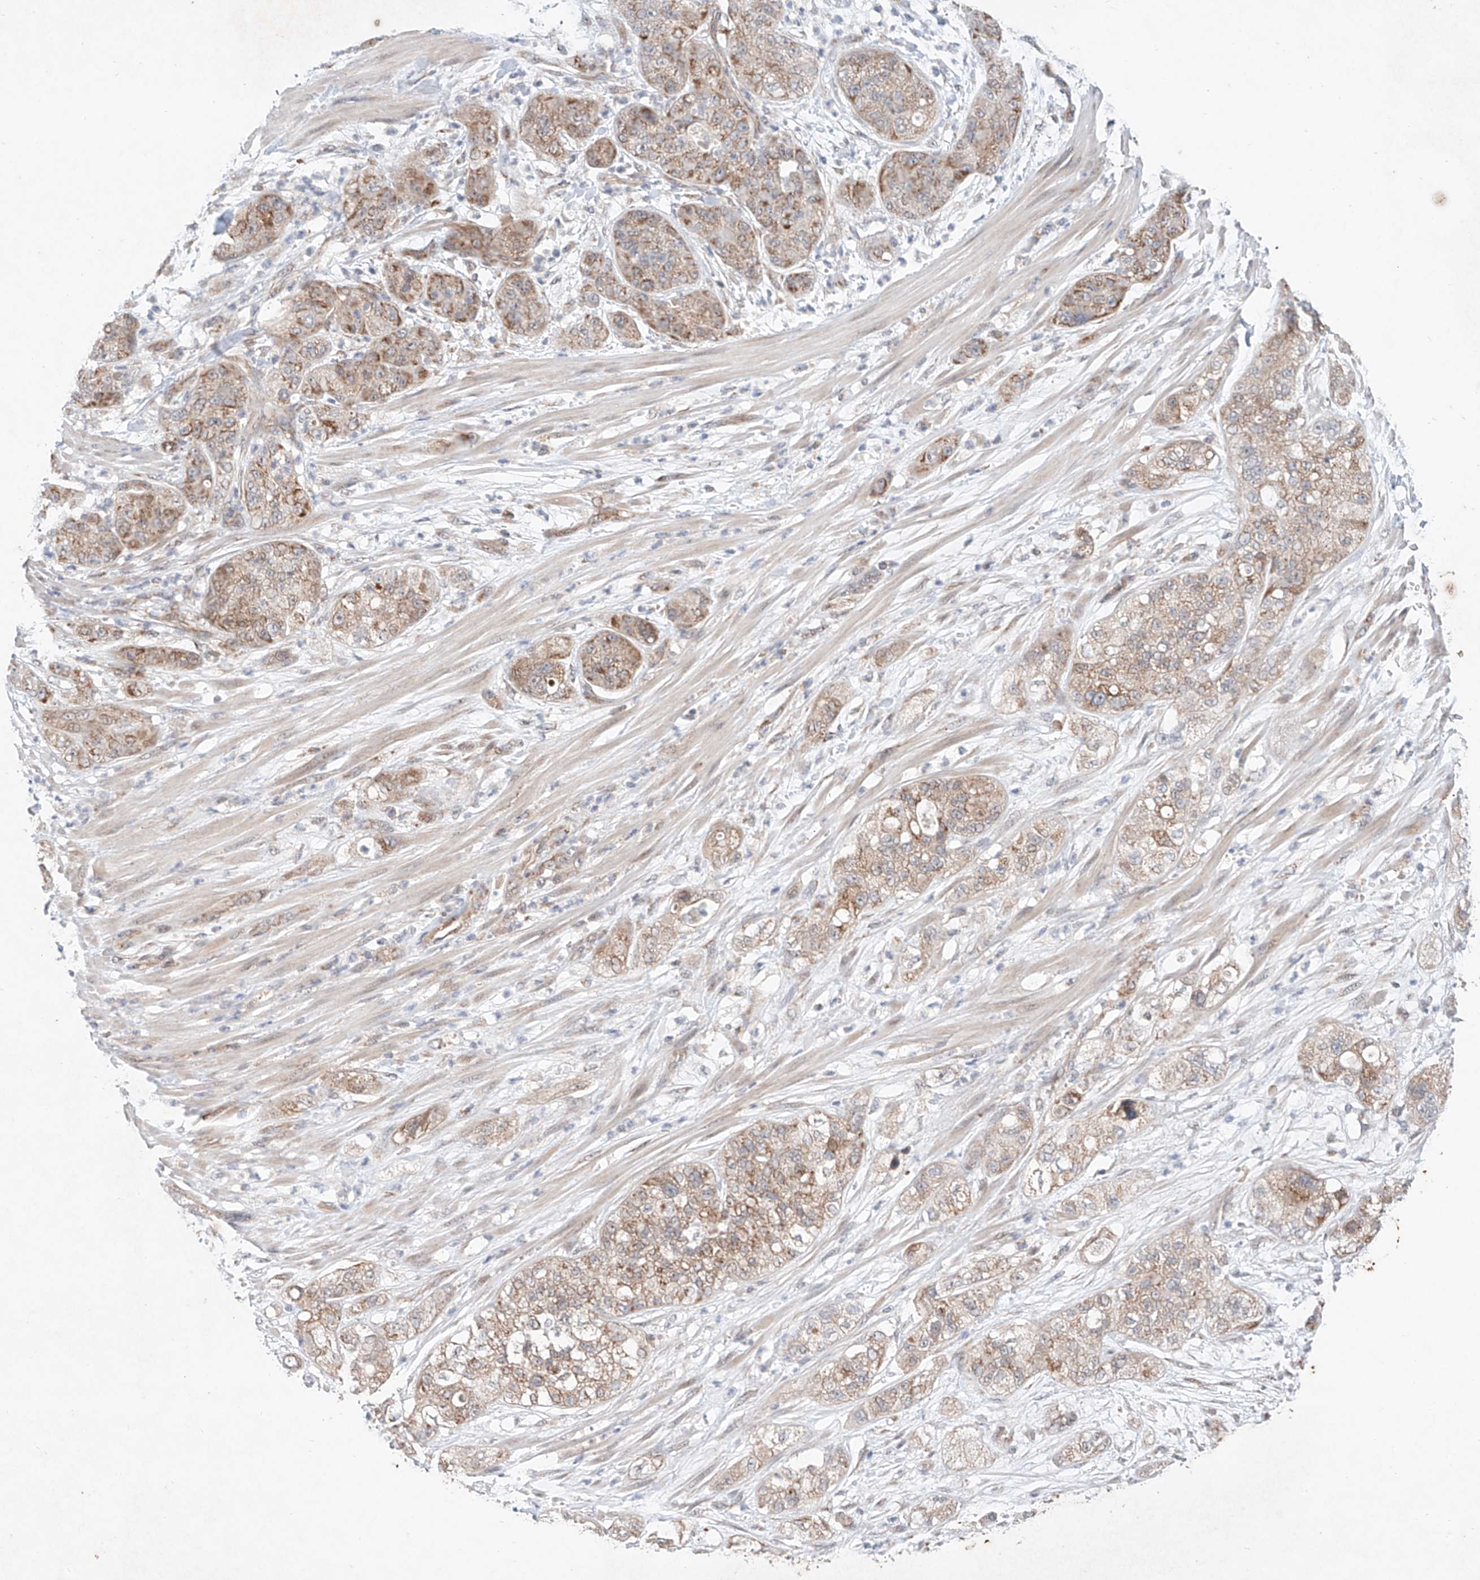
{"staining": {"intensity": "moderate", "quantity": ">75%", "location": "cytoplasmic/membranous"}, "tissue": "pancreatic cancer", "cell_type": "Tumor cells", "image_type": "cancer", "snomed": [{"axis": "morphology", "description": "Adenocarcinoma, NOS"}, {"axis": "topography", "description": "Pancreas"}], "caption": "A high-resolution micrograph shows IHC staining of pancreatic adenocarcinoma, which demonstrates moderate cytoplasmic/membranous expression in approximately >75% of tumor cells.", "gene": "FASTK", "patient": {"sex": "female", "age": 78}}